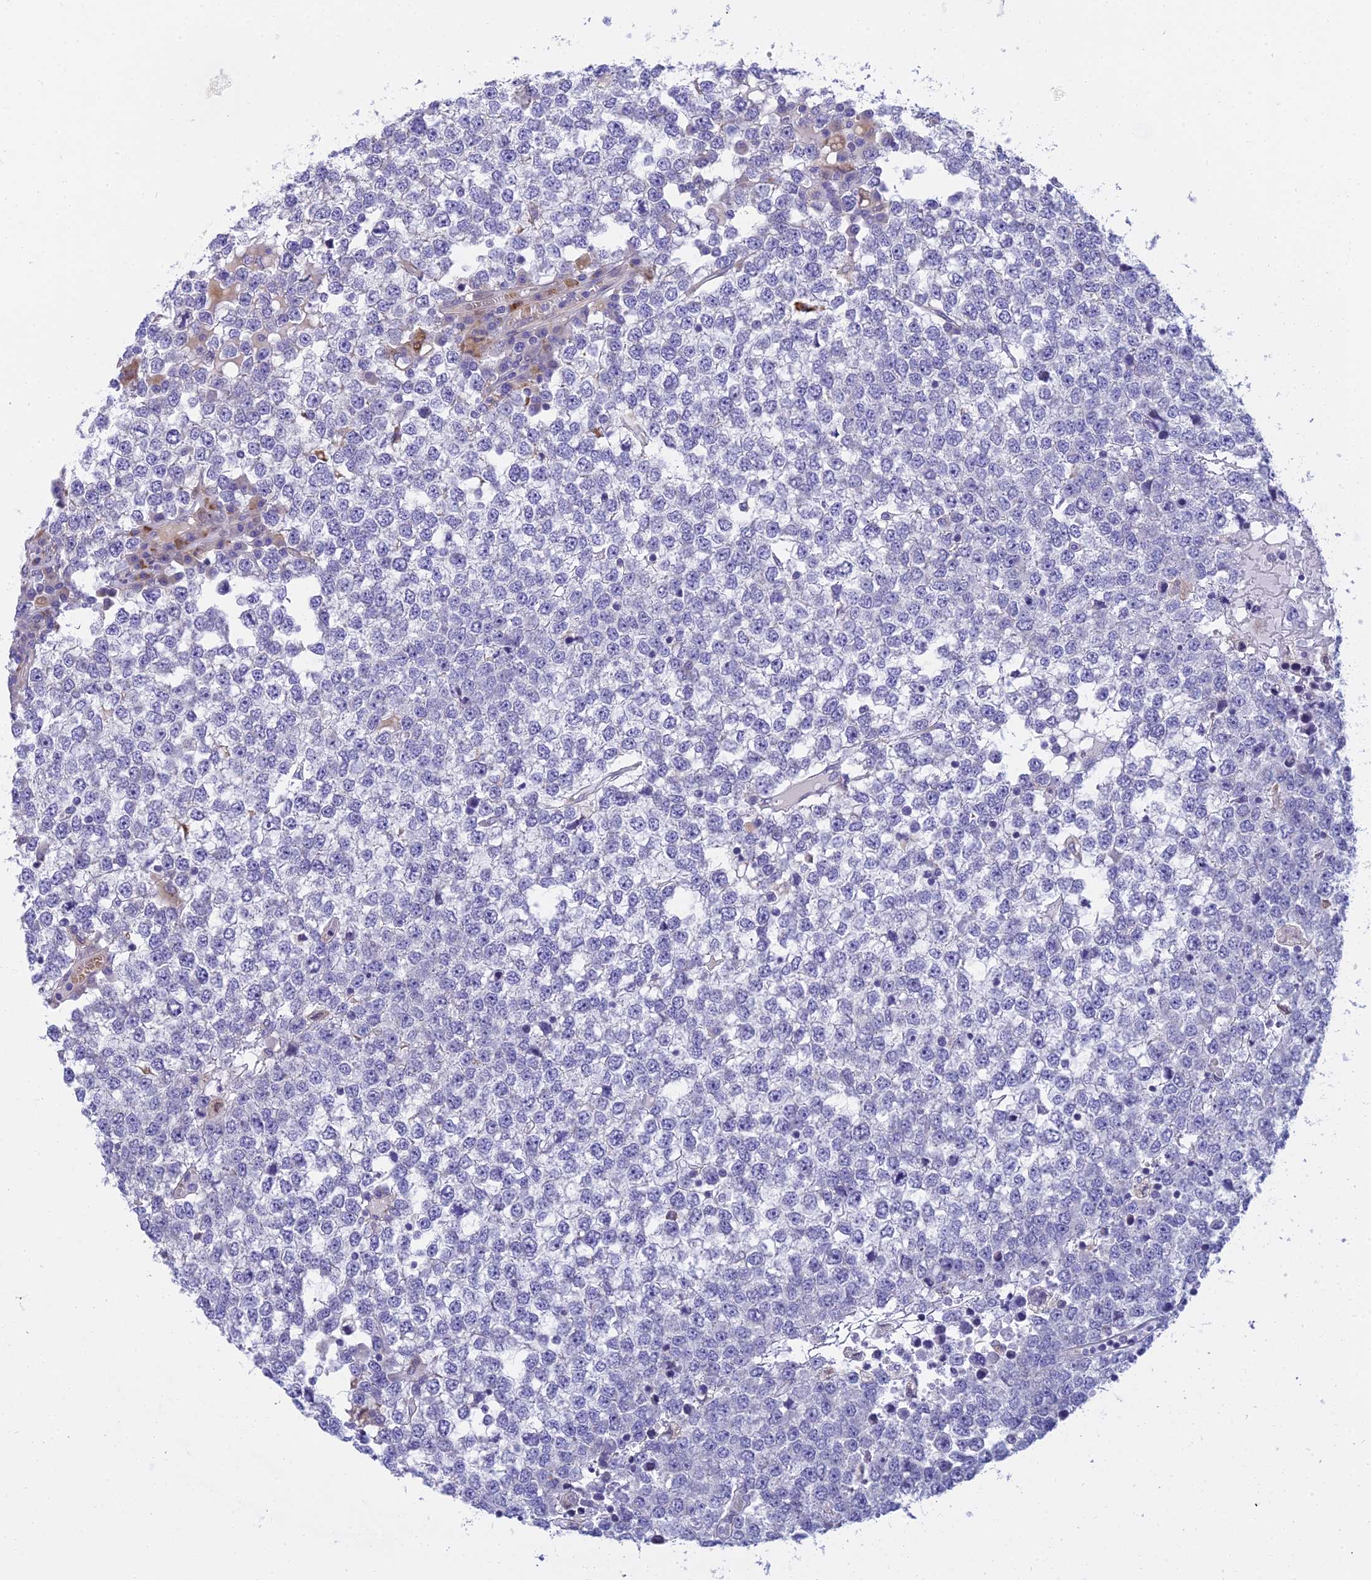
{"staining": {"intensity": "negative", "quantity": "none", "location": "none"}, "tissue": "testis cancer", "cell_type": "Tumor cells", "image_type": "cancer", "snomed": [{"axis": "morphology", "description": "Seminoma, NOS"}, {"axis": "topography", "description": "Testis"}], "caption": "This is an IHC micrograph of seminoma (testis). There is no staining in tumor cells.", "gene": "CLCN7", "patient": {"sex": "male", "age": 65}}